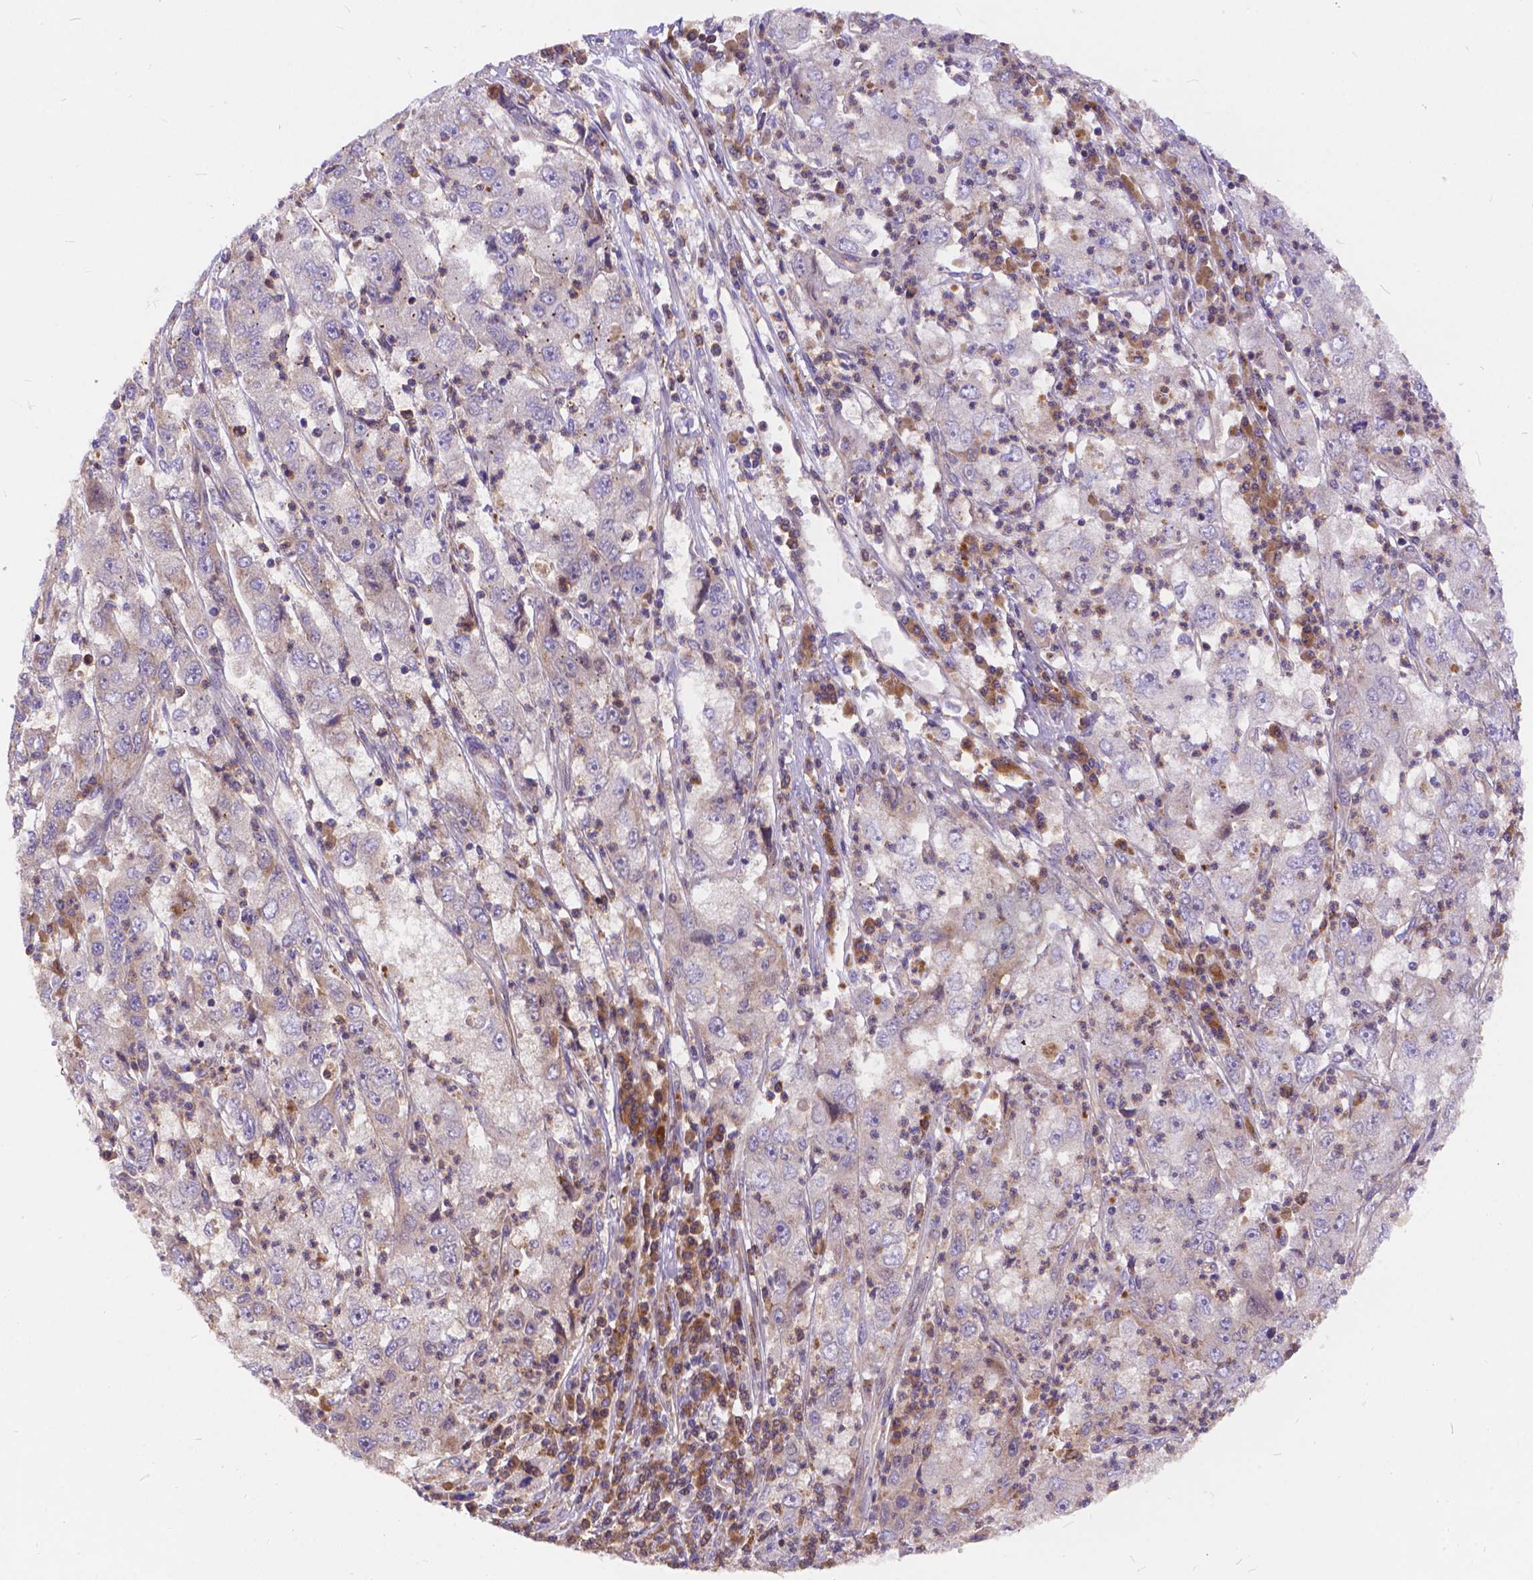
{"staining": {"intensity": "weak", "quantity": "<25%", "location": "cytoplasmic/membranous"}, "tissue": "cervical cancer", "cell_type": "Tumor cells", "image_type": "cancer", "snomed": [{"axis": "morphology", "description": "Squamous cell carcinoma, NOS"}, {"axis": "topography", "description": "Cervix"}], "caption": "Tumor cells are negative for protein expression in human cervical cancer (squamous cell carcinoma).", "gene": "ARAP1", "patient": {"sex": "female", "age": 36}}